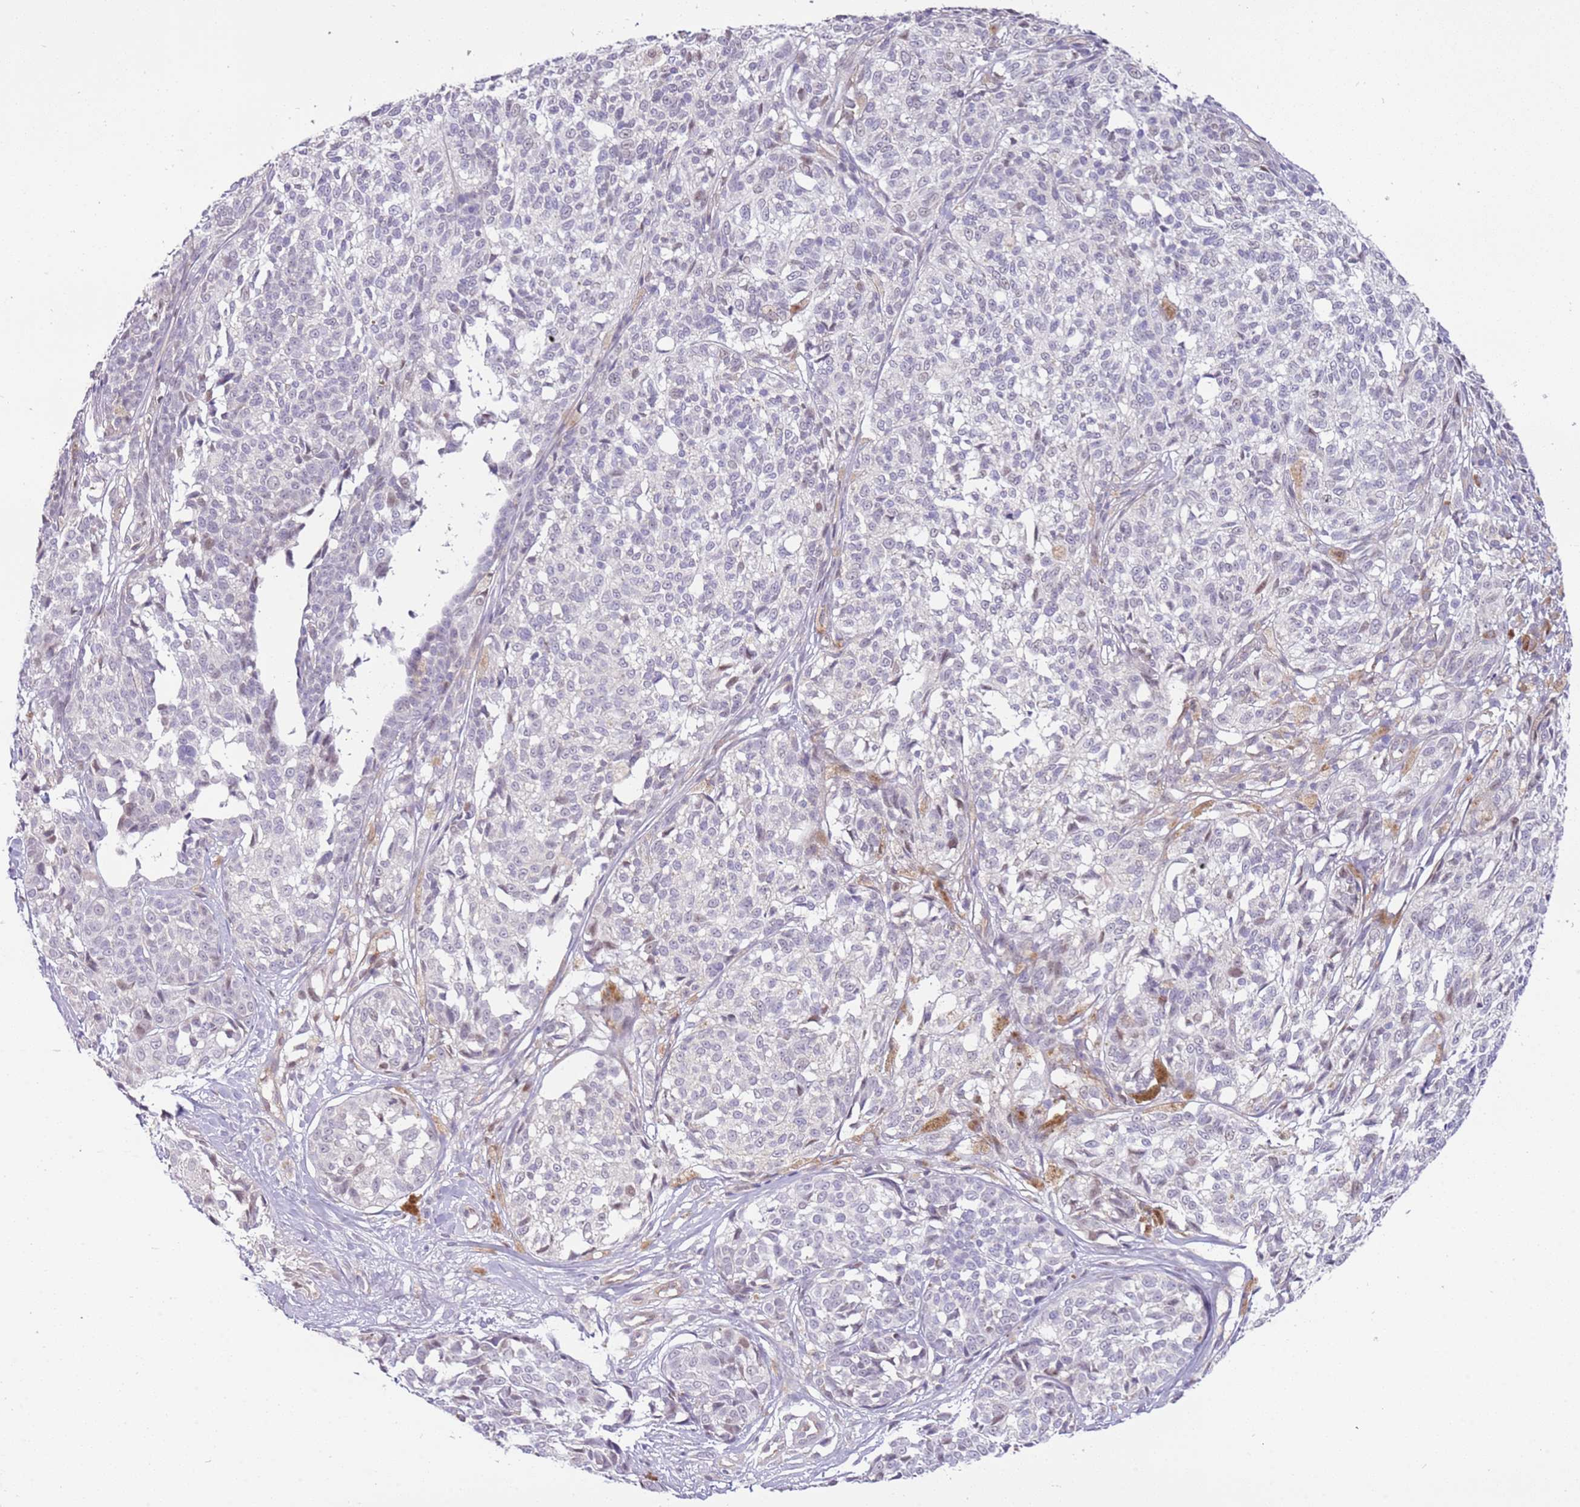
{"staining": {"intensity": "negative", "quantity": "none", "location": "none"}, "tissue": "melanoma", "cell_type": "Tumor cells", "image_type": "cancer", "snomed": [{"axis": "morphology", "description": "Malignant melanoma, NOS"}, {"axis": "topography", "description": "Skin of upper extremity"}], "caption": "Tumor cells show no significant protein positivity in malignant melanoma. (Stains: DAB immunohistochemistry (IHC) with hematoxylin counter stain, Microscopy: brightfield microscopy at high magnification).", "gene": "MAGEF1", "patient": {"sex": "male", "age": 40}}